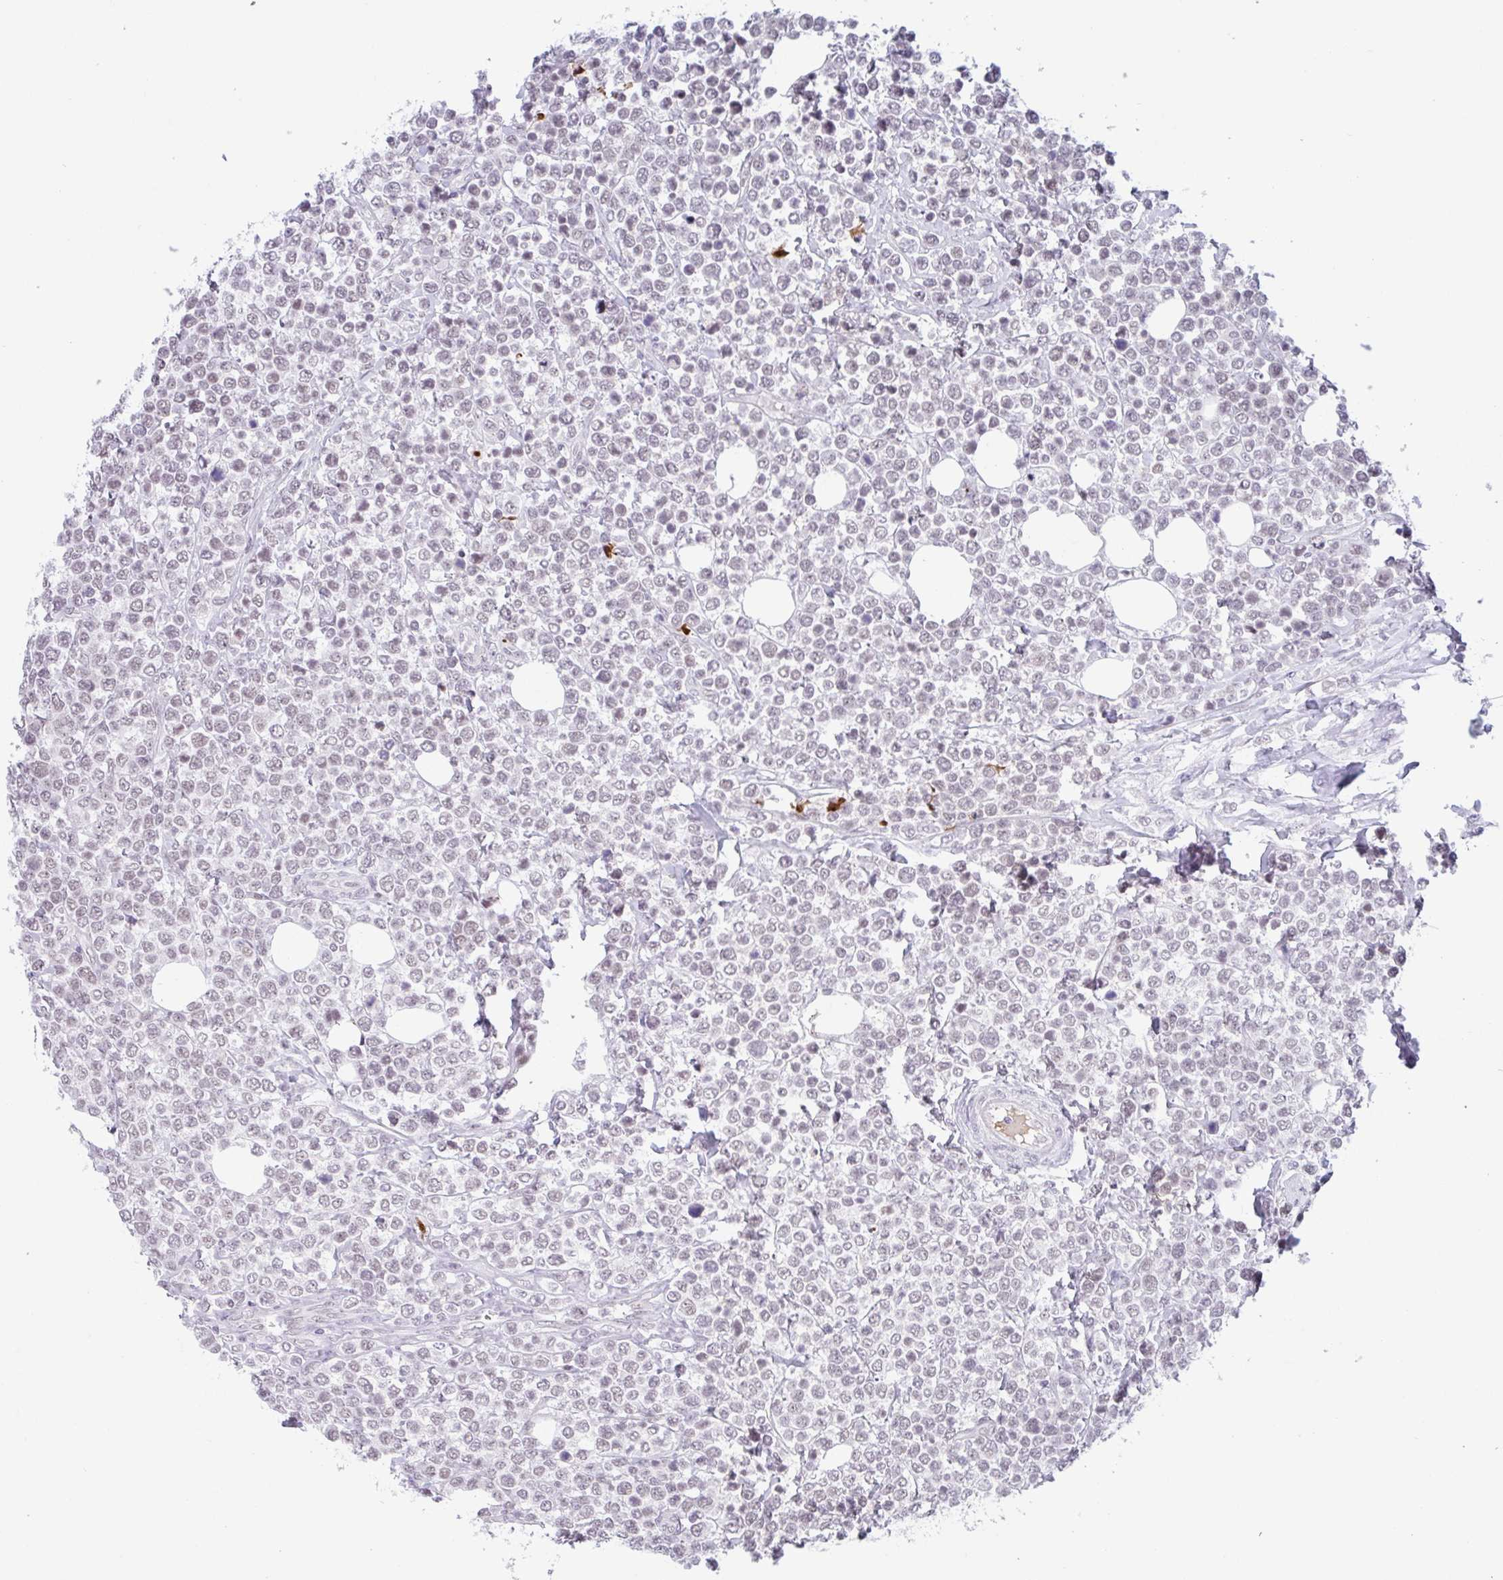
{"staining": {"intensity": "weak", "quantity": "25%-75%", "location": "nuclear"}, "tissue": "lymphoma", "cell_type": "Tumor cells", "image_type": "cancer", "snomed": [{"axis": "morphology", "description": "Malignant lymphoma, non-Hodgkin's type, Low grade"}, {"axis": "topography", "description": "Lymph node"}], "caption": "This photomicrograph shows IHC staining of low-grade malignant lymphoma, non-Hodgkin's type, with low weak nuclear expression in about 25%-75% of tumor cells.", "gene": "PLG", "patient": {"sex": "male", "age": 60}}